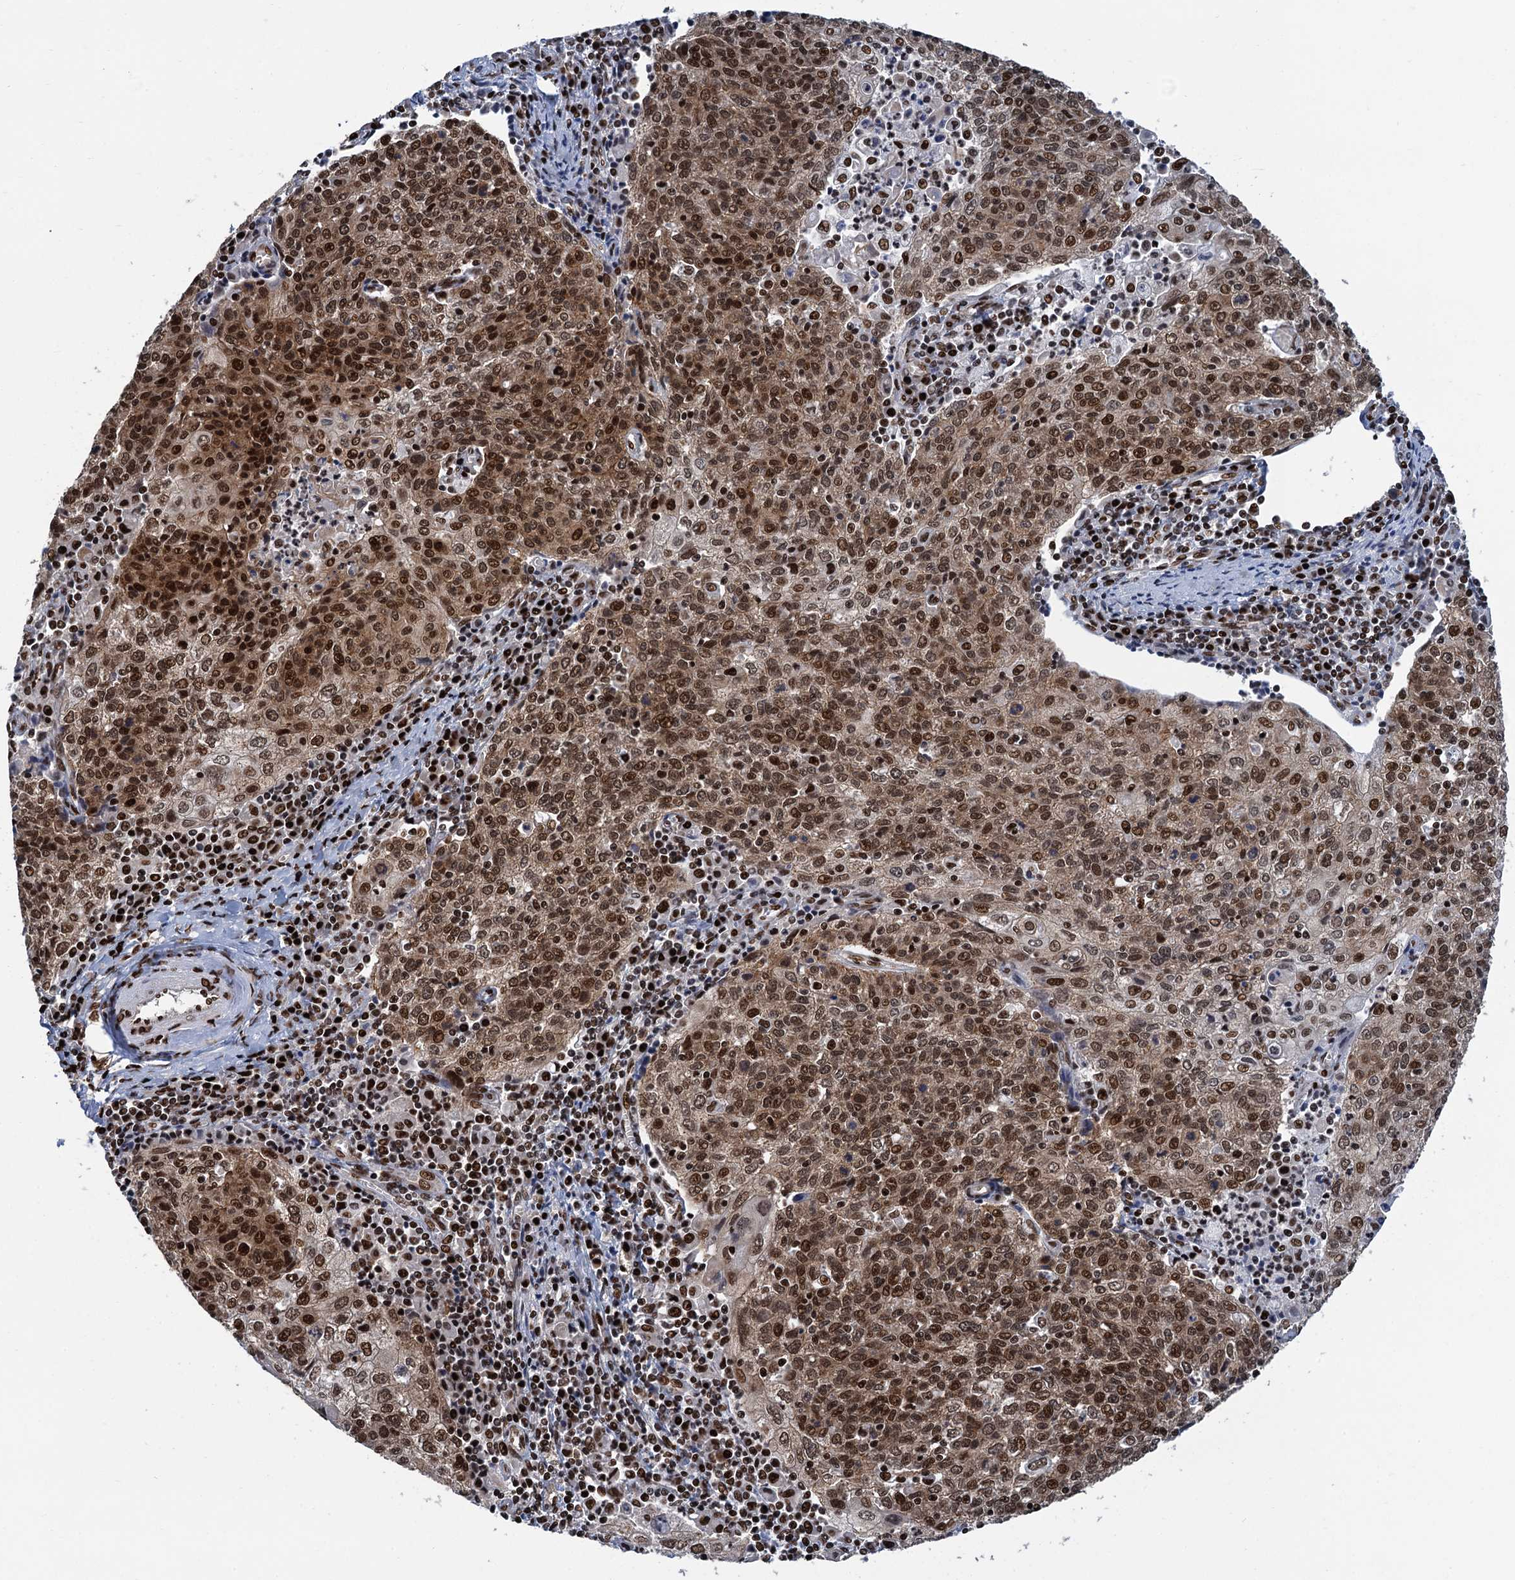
{"staining": {"intensity": "moderate", "quantity": ">75%", "location": "cytoplasmic/membranous,nuclear"}, "tissue": "cervical cancer", "cell_type": "Tumor cells", "image_type": "cancer", "snomed": [{"axis": "morphology", "description": "Squamous cell carcinoma, NOS"}, {"axis": "topography", "description": "Cervix"}], "caption": "Tumor cells display moderate cytoplasmic/membranous and nuclear positivity in approximately >75% of cells in squamous cell carcinoma (cervical).", "gene": "PPP4R1", "patient": {"sex": "female", "age": 48}}